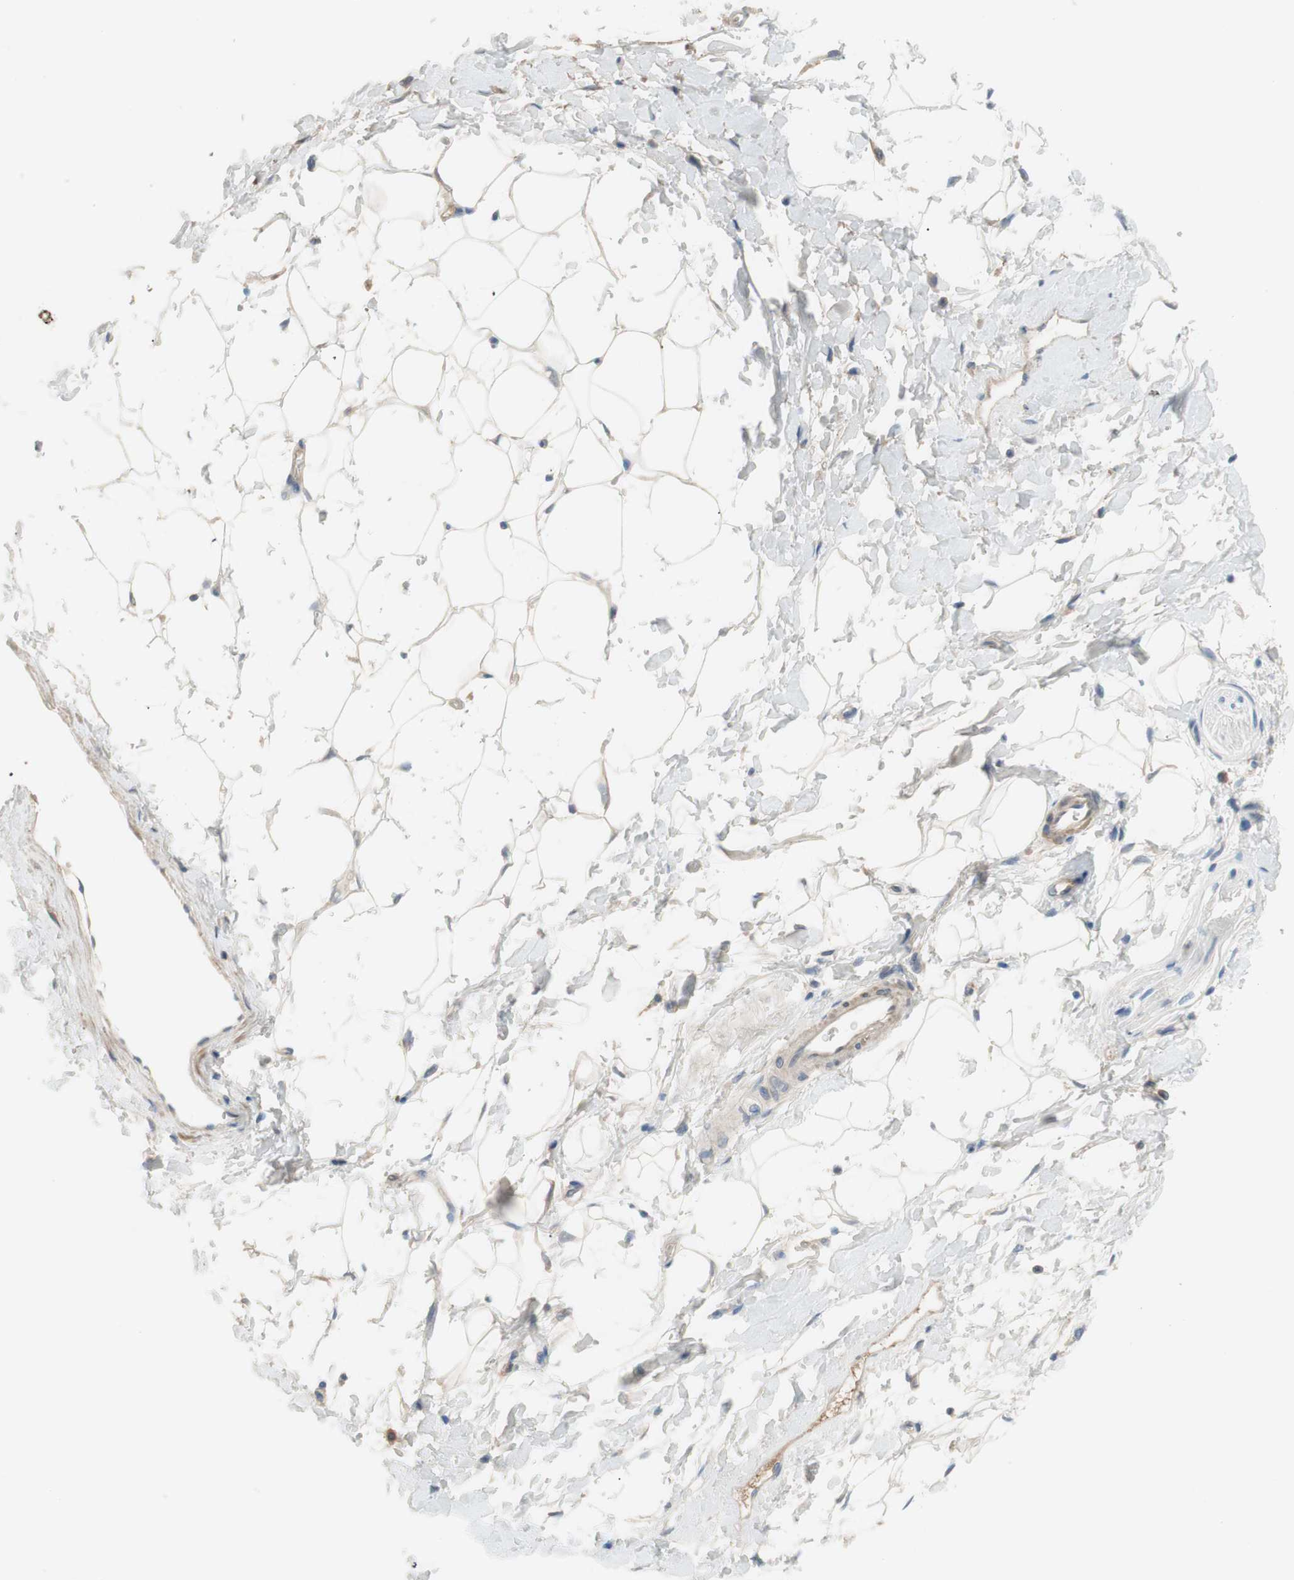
{"staining": {"intensity": "negative", "quantity": "none", "location": "none"}, "tissue": "adipose tissue", "cell_type": "Adipocytes", "image_type": "normal", "snomed": [{"axis": "morphology", "description": "Normal tissue, NOS"}, {"axis": "topography", "description": "Soft tissue"}], "caption": "A high-resolution histopathology image shows immunohistochemistry (IHC) staining of unremarkable adipose tissue, which exhibits no significant staining in adipocytes. (DAB immunohistochemistry (IHC) with hematoxylin counter stain).", "gene": "FDFT1", "patient": {"sex": "male", "age": 72}}